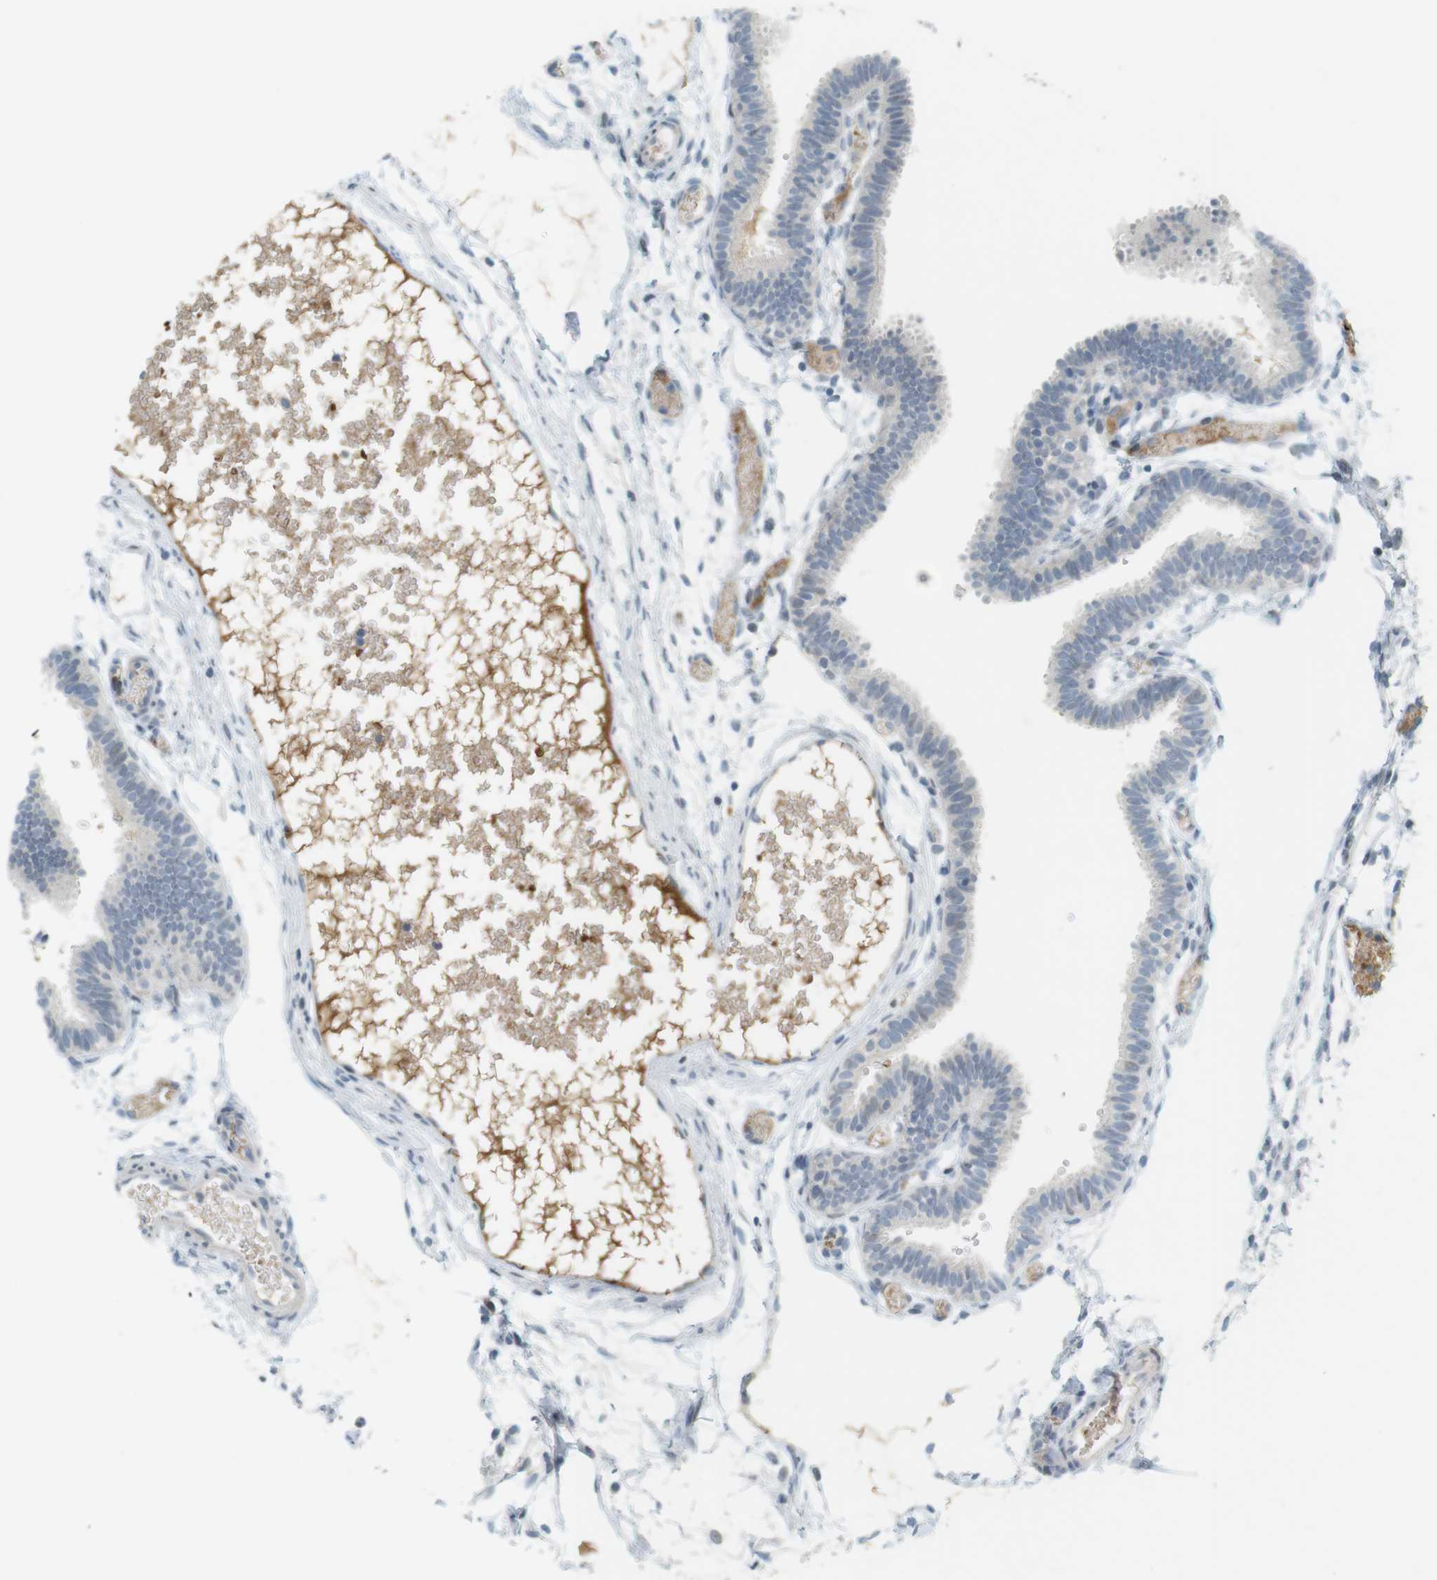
{"staining": {"intensity": "negative", "quantity": "none", "location": "none"}, "tissue": "fallopian tube", "cell_type": "Glandular cells", "image_type": "normal", "snomed": [{"axis": "morphology", "description": "Normal tissue, NOS"}, {"axis": "topography", "description": "Fallopian tube"}], "caption": "An IHC image of normal fallopian tube is shown. There is no staining in glandular cells of fallopian tube. Brightfield microscopy of immunohistochemistry stained with DAB (brown) and hematoxylin (blue), captured at high magnification.", "gene": "DMC1", "patient": {"sex": "female", "age": 29}}